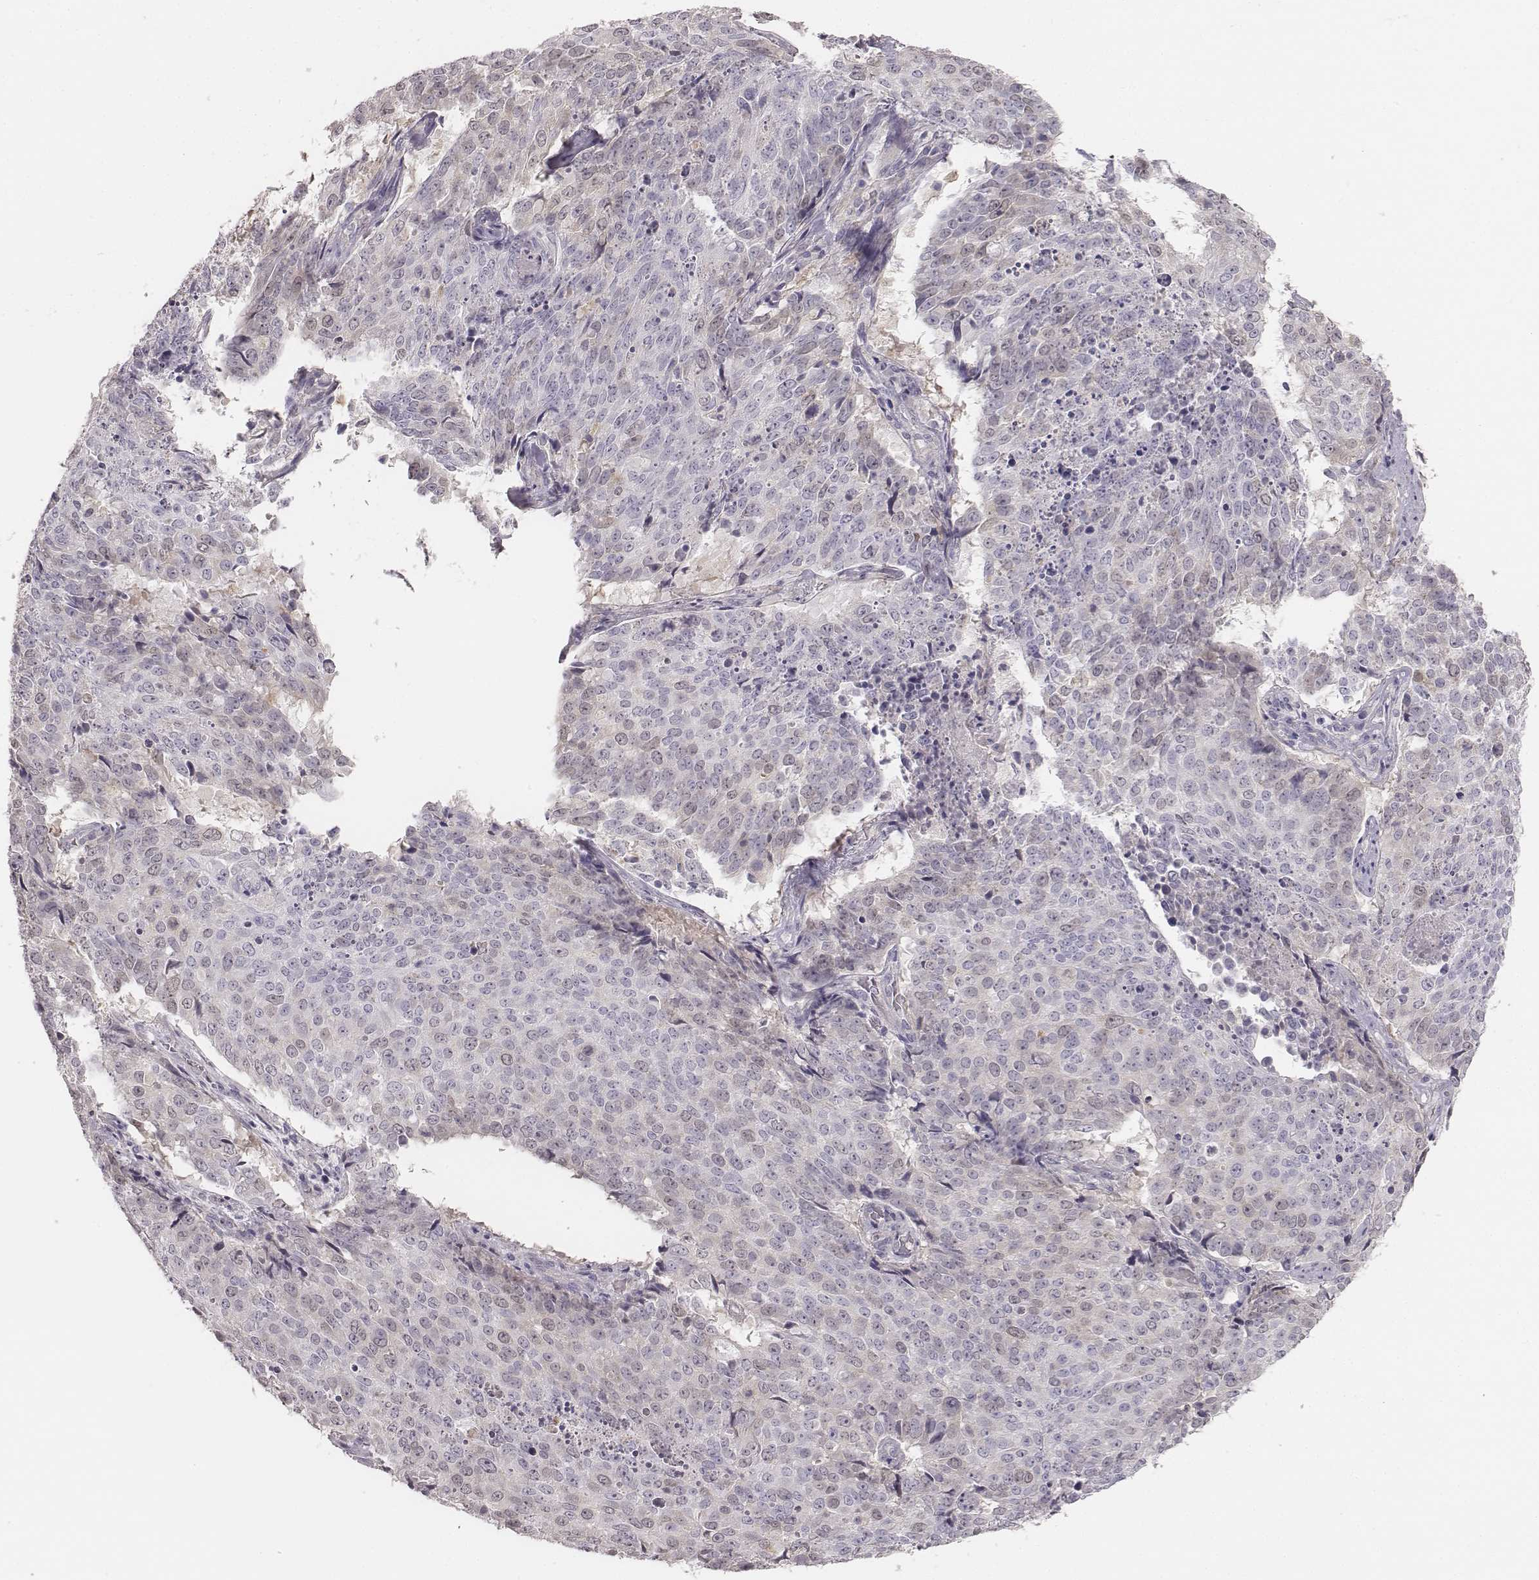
{"staining": {"intensity": "negative", "quantity": "none", "location": "none"}, "tissue": "lung cancer", "cell_type": "Tumor cells", "image_type": "cancer", "snomed": [{"axis": "morphology", "description": "Normal tissue, NOS"}, {"axis": "morphology", "description": "Squamous cell carcinoma, NOS"}, {"axis": "topography", "description": "Bronchus"}, {"axis": "topography", "description": "Lung"}], "caption": "Immunohistochemistry of lung cancer (squamous cell carcinoma) shows no expression in tumor cells. Brightfield microscopy of immunohistochemistry stained with DAB (3,3'-diaminobenzidine) (brown) and hematoxylin (blue), captured at high magnification.", "gene": "PBK", "patient": {"sex": "male", "age": 64}}